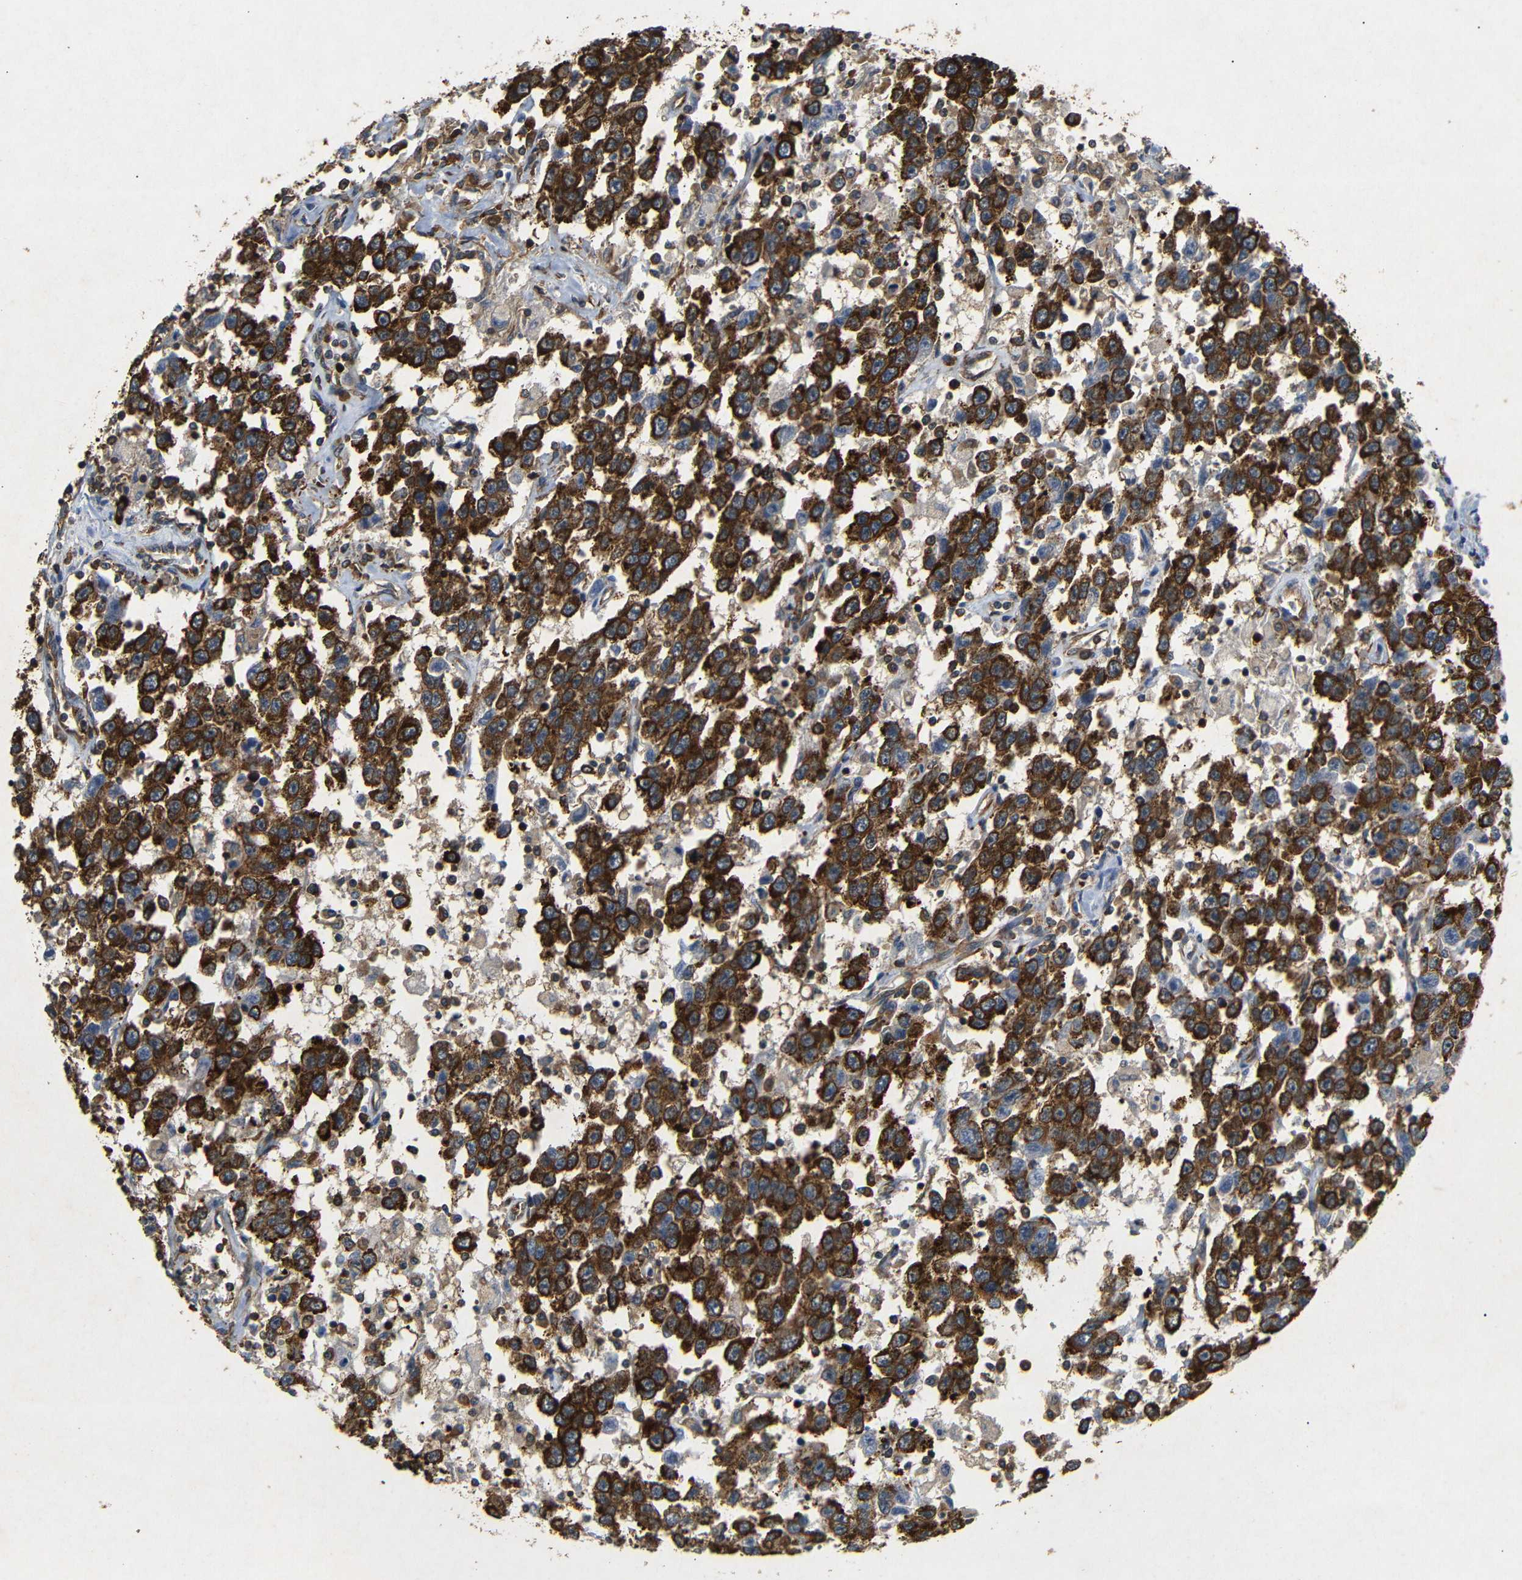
{"staining": {"intensity": "strong", "quantity": ">75%", "location": "cytoplasmic/membranous"}, "tissue": "testis cancer", "cell_type": "Tumor cells", "image_type": "cancer", "snomed": [{"axis": "morphology", "description": "Seminoma, NOS"}, {"axis": "topography", "description": "Testis"}], "caption": "IHC (DAB (3,3'-diaminobenzidine)) staining of seminoma (testis) shows strong cytoplasmic/membranous protein expression in about >75% of tumor cells.", "gene": "BTF3", "patient": {"sex": "male", "age": 41}}